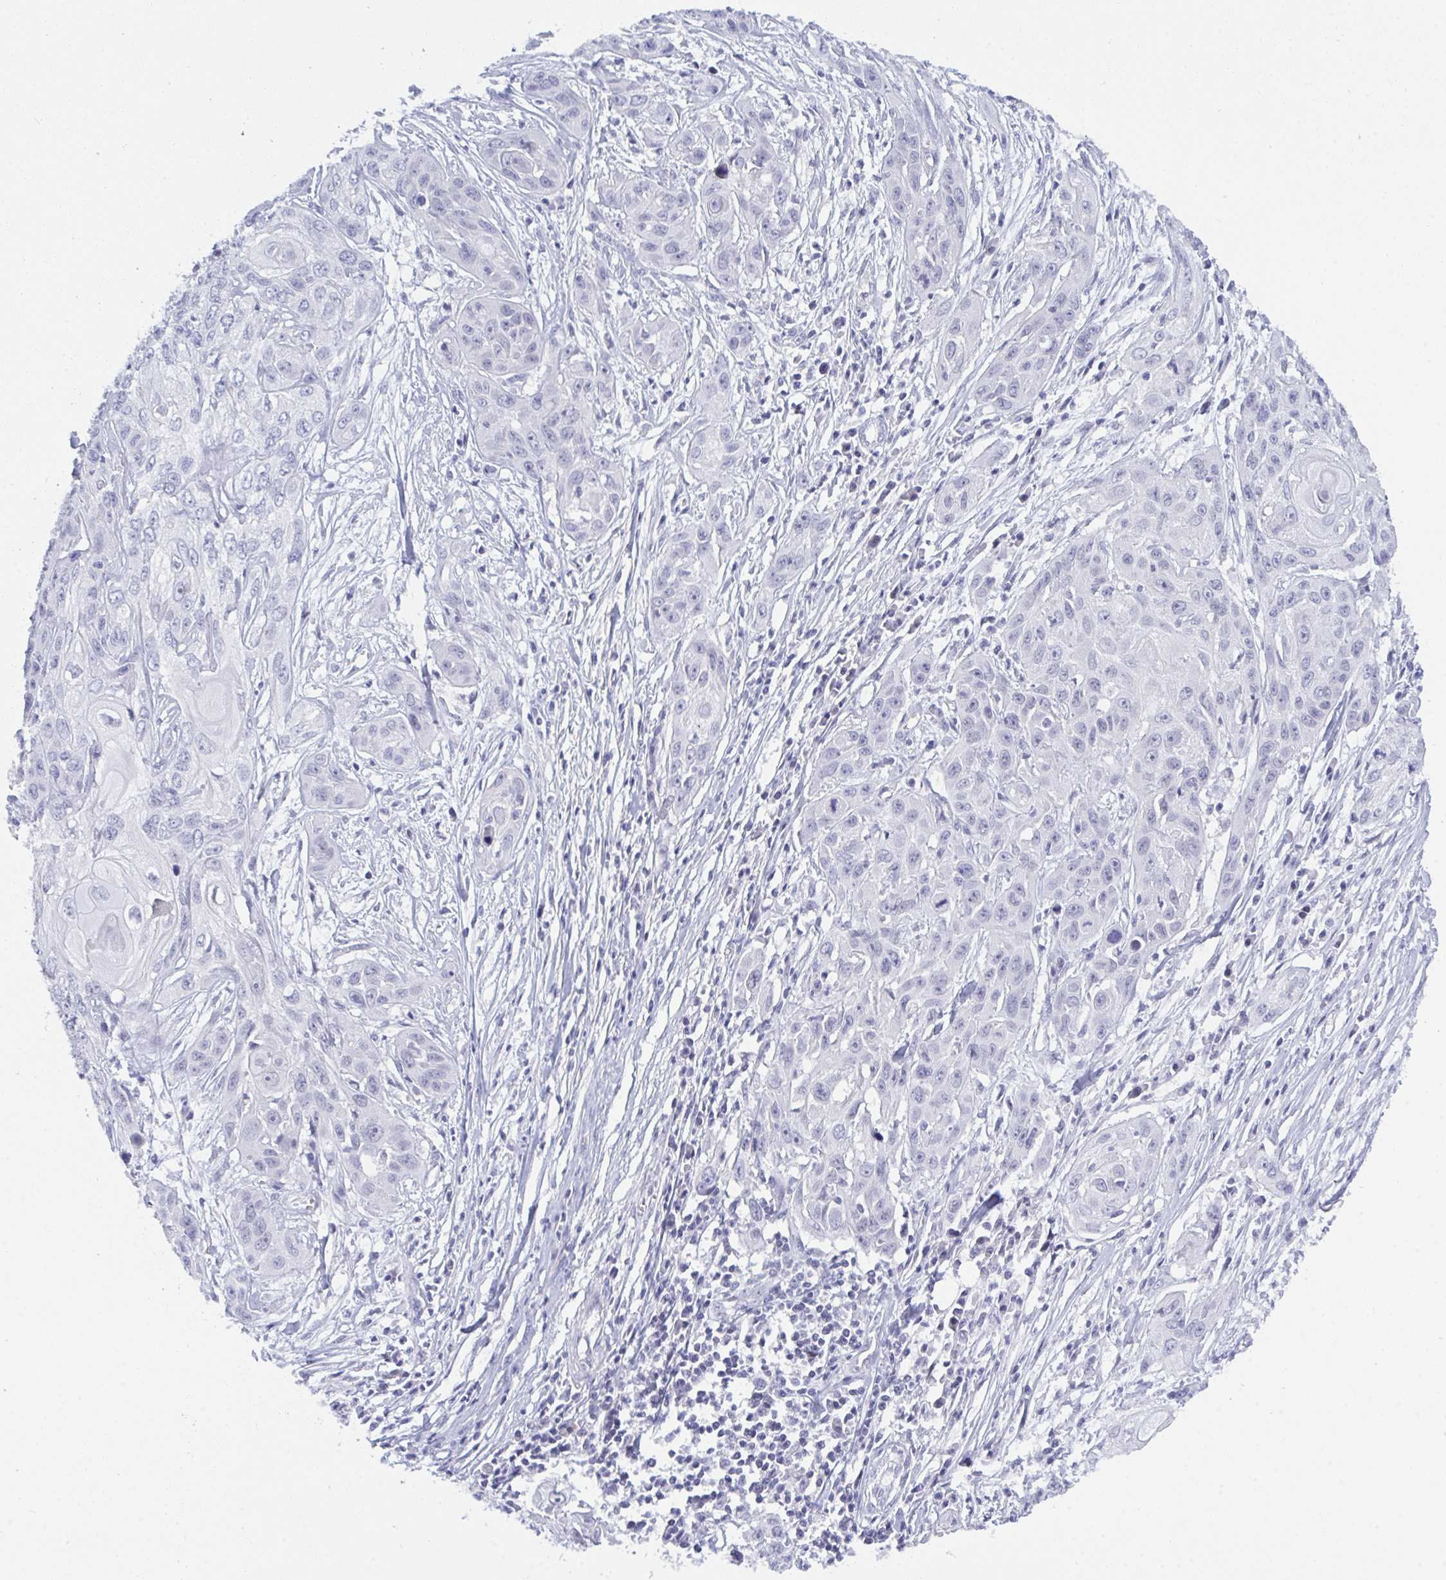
{"staining": {"intensity": "negative", "quantity": "none", "location": "none"}, "tissue": "skin cancer", "cell_type": "Tumor cells", "image_type": "cancer", "snomed": [{"axis": "morphology", "description": "Squamous cell carcinoma, NOS"}, {"axis": "topography", "description": "Skin"}, {"axis": "topography", "description": "Vulva"}], "caption": "The immunohistochemistry micrograph has no significant expression in tumor cells of squamous cell carcinoma (skin) tissue.", "gene": "BMAL2", "patient": {"sex": "female", "age": 83}}